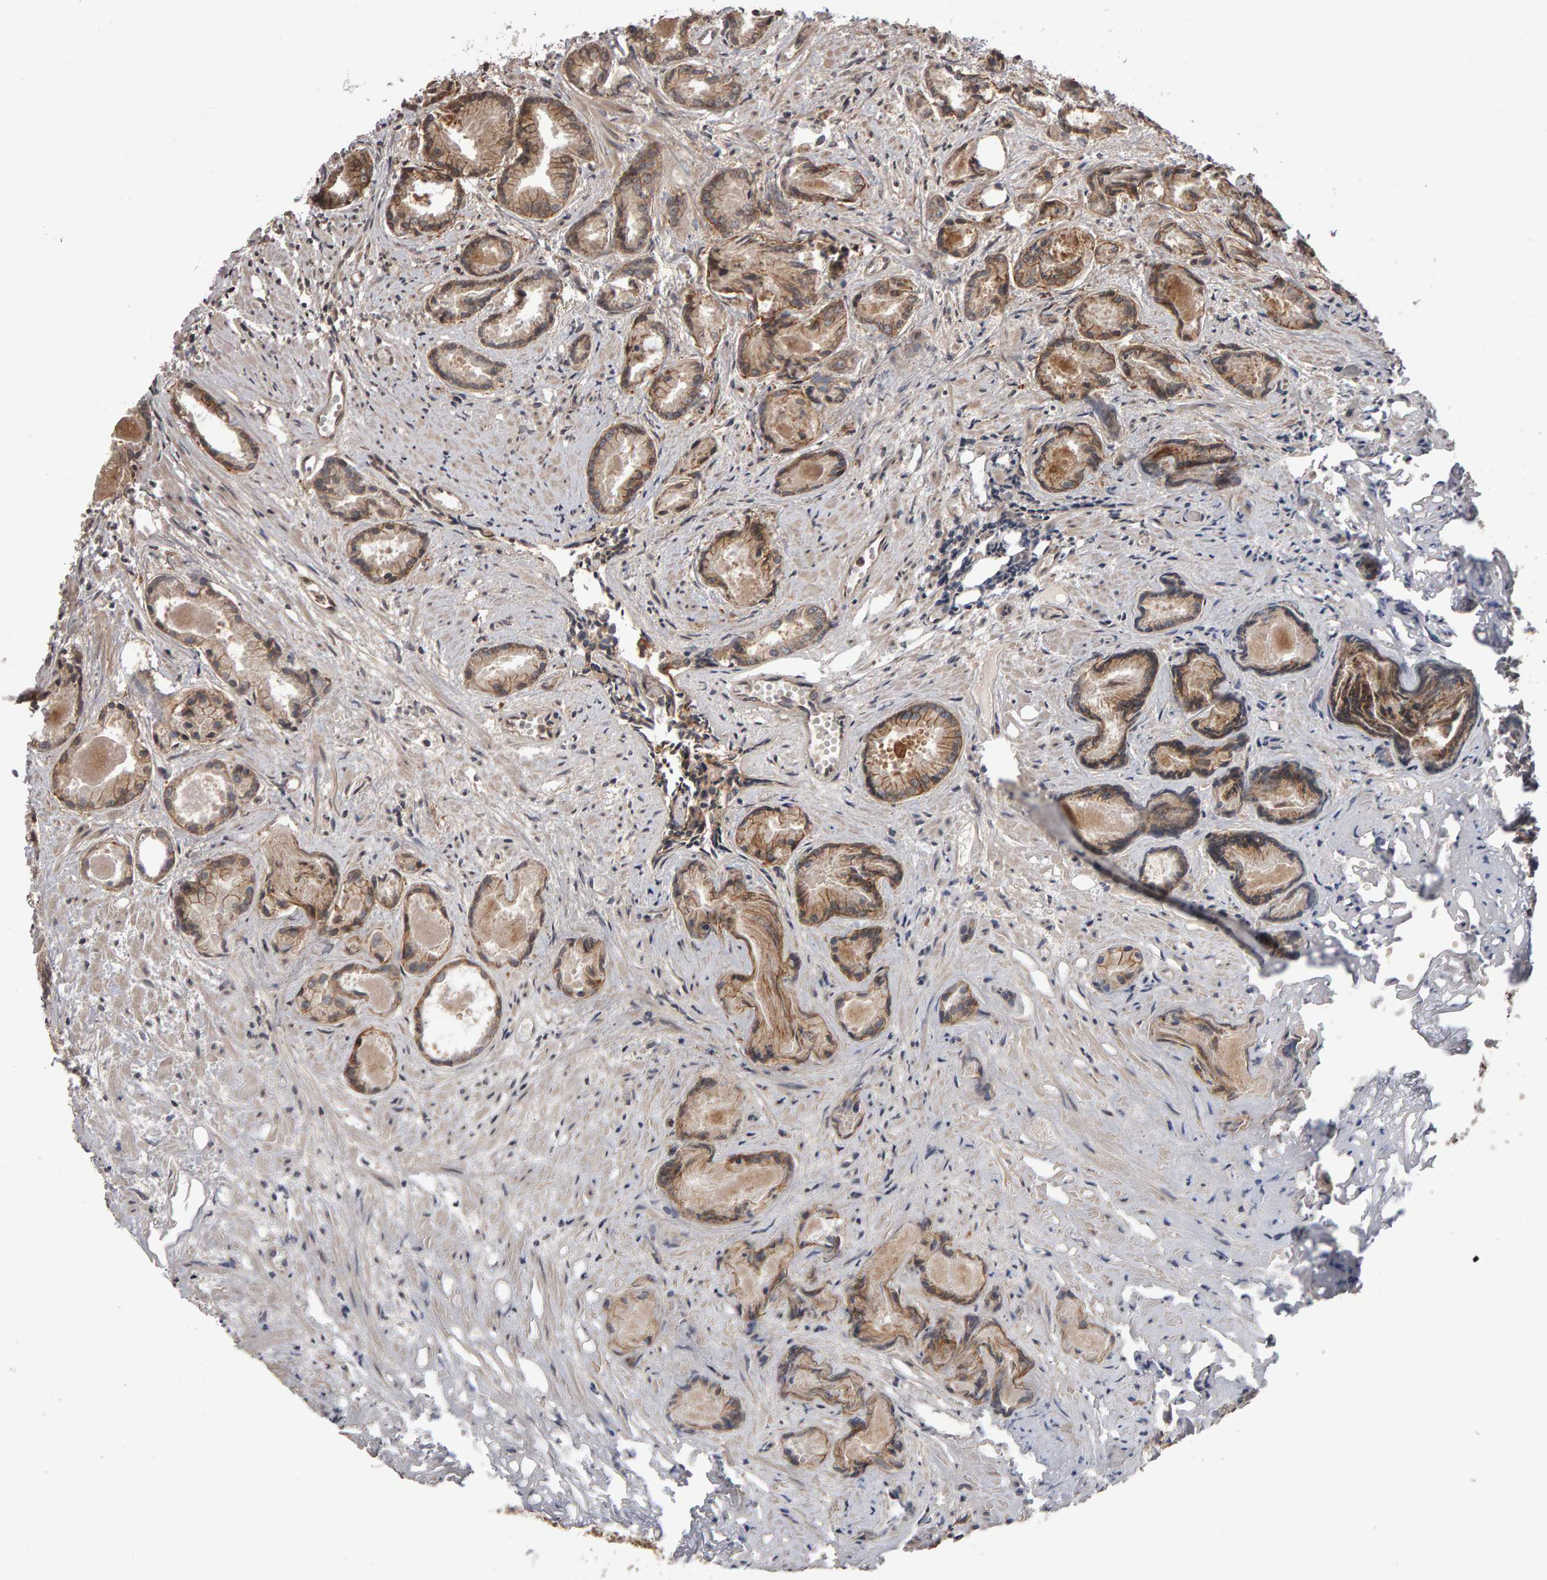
{"staining": {"intensity": "moderate", "quantity": ">75%", "location": "cytoplasmic/membranous"}, "tissue": "prostate cancer", "cell_type": "Tumor cells", "image_type": "cancer", "snomed": [{"axis": "morphology", "description": "Adenocarcinoma, Low grade"}, {"axis": "topography", "description": "Prostate"}], "caption": "Approximately >75% of tumor cells in human prostate cancer exhibit moderate cytoplasmic/membranous protein staining as visualized by brown immunohistochemical staining.", "gene": "SCRIB", "patient": {"sex": "male", "age": 72}}